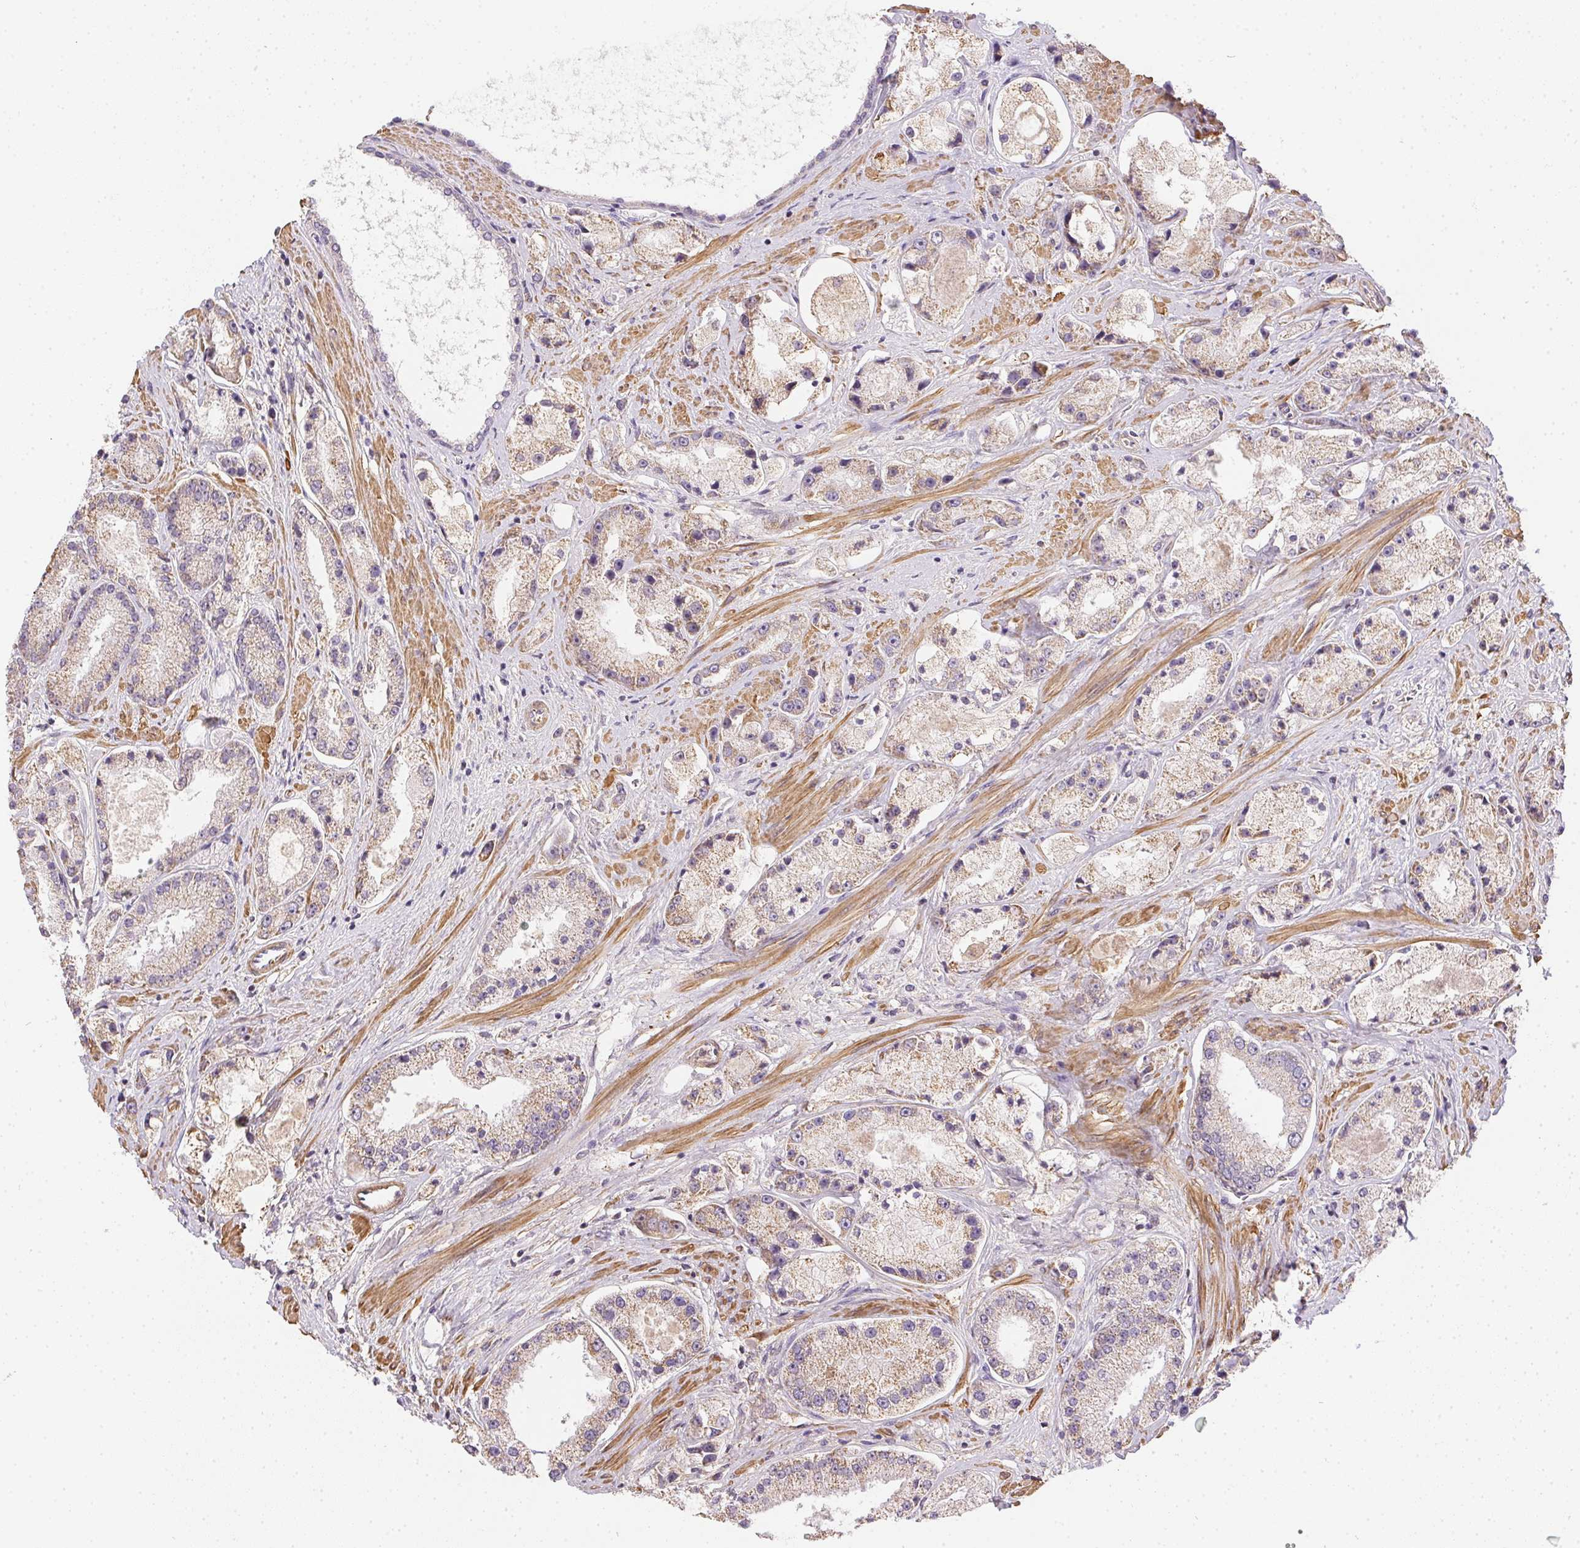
{"staining": {"intensity": "weak", "quantity": "25%-75%", "location": "cytoplasmic/membranous"}, "tissue": "prostate cancer", "cell_type": "Tumor cells", "image_type": "cancer", "snomed": [{"axis": "morphology", "description": "Adenocarcinoma, High grade"}, {"axis": "topography", "description": "Prostate"}], "caption": "Human prostate cancer stained with a brown dye displays weak cytoplasmic/membranous positive expression in approximately 25%-75% of tumor cells.", "gene": "REV3L", "patient": {"sex": "male", "age": 67}}